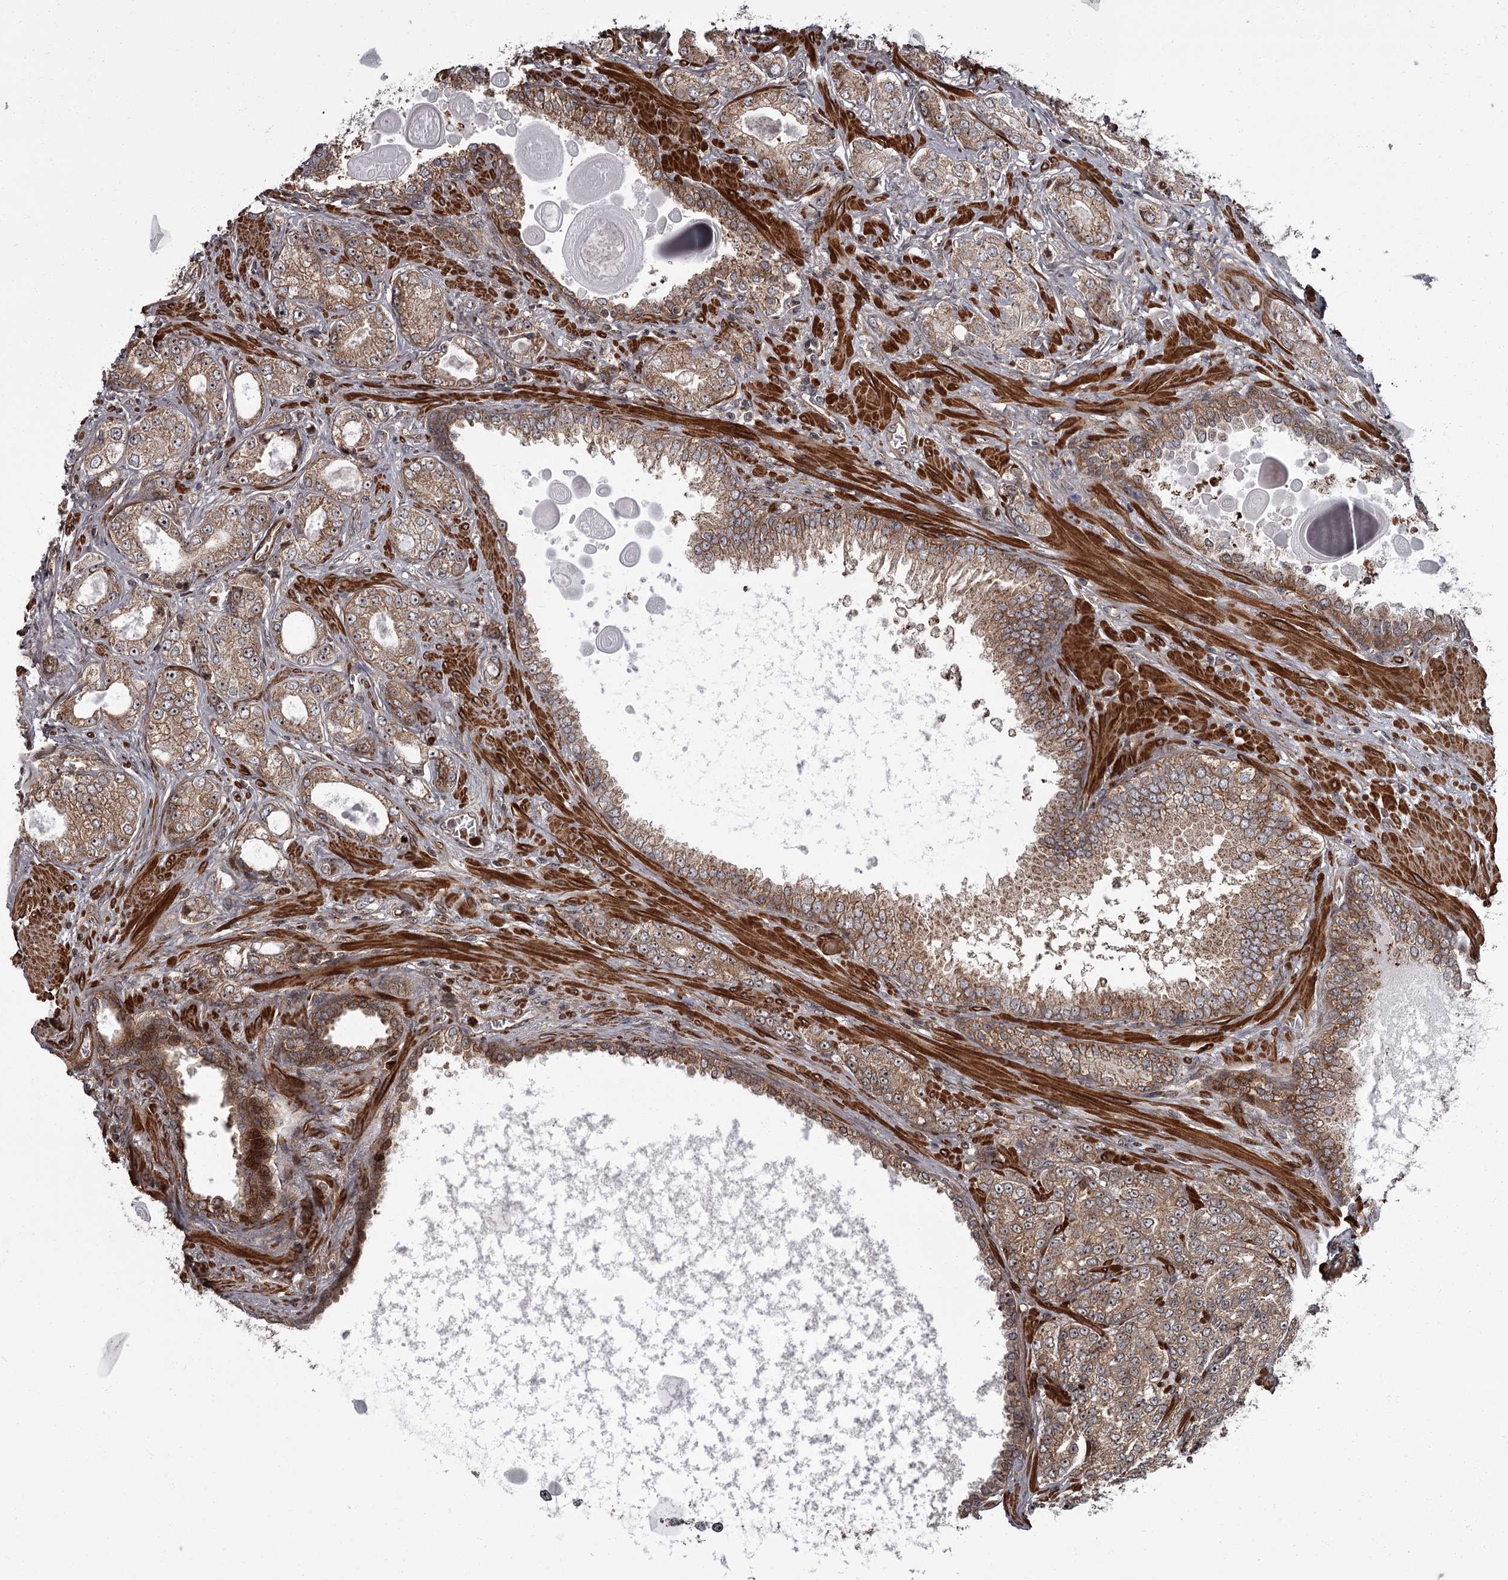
{"staining": {"intensity": "moderate", "quantity": ">75%", "location": "cytoplasmic/membranous,nuclear"}, "tissue": "prostate cancer", "cell_type": "Tumor cells", "image_type": "cancer", "snomed": [{"axis": "morphology", "description": "Normal tissue, NOS"}, {"axis": "morphology", "description": "Adenocarcinoma, High grade"}, {"axis": "topography", "description": "Prostate"}], "caption": "A photomicrograph showing moderate cytoplasmic/membranous and nuclear staining in about >75% of tumor cells in prostate cancer (high-grade adenocarcinoma), as visualized by brown immunohistochemical staining.", "gene": "THAP9", "patient": {"sex": "male", "age": 83}}